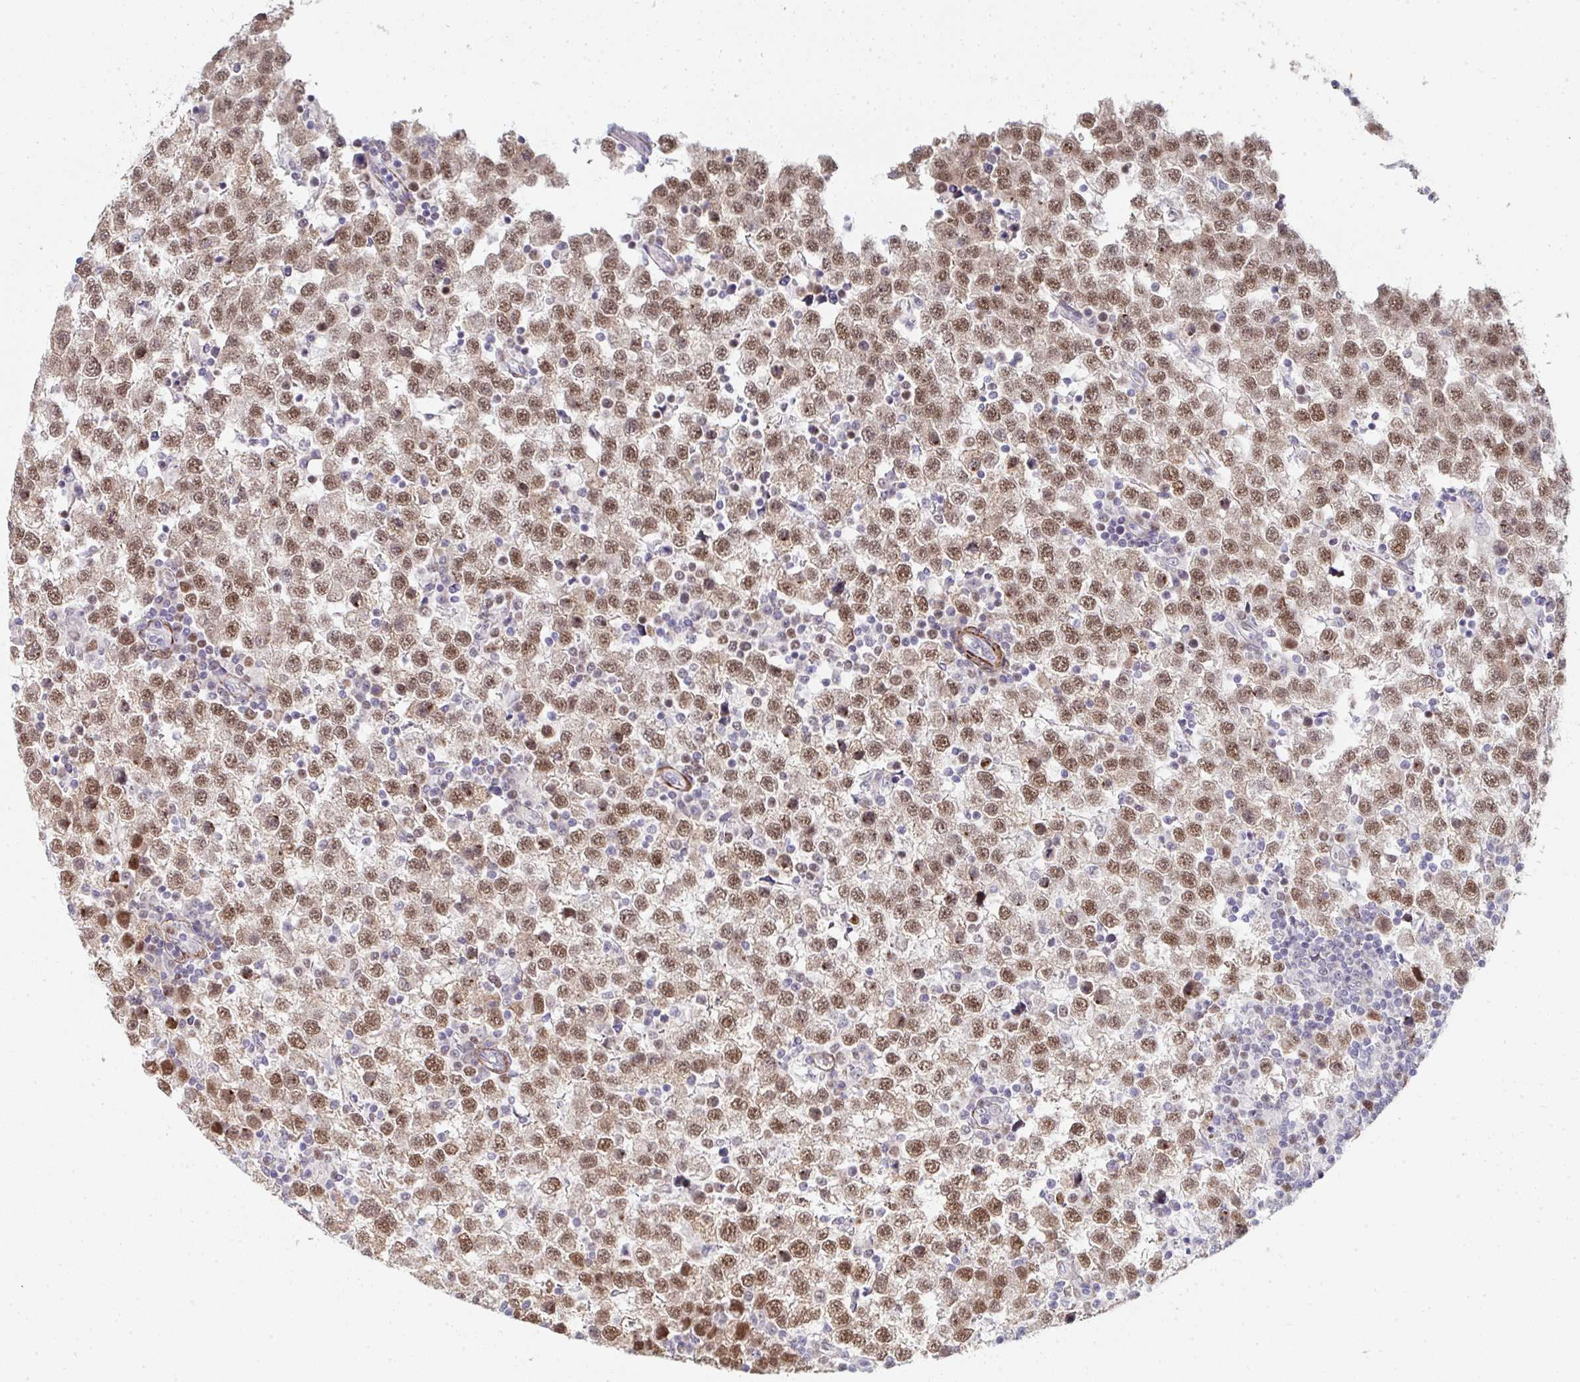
{"staining": {"intensity": "moderate", "quantity": ">75%", "location": "nuclear"}, "tissue": "testis cancer", "cell_type": "Tumor cells", "image_type": "cancer", "snomed": [{"axis": "morphology", "description": "Seminoma, NOS"}, {"axis": "topography", "description": "Testis"}], "caption": "A micrograph of testis cancer stained for a protein reveals moderate nuclear brown staining in tumor cells.", "gene": "GINS2", "patient": {"sex": "male", "age": 34}}